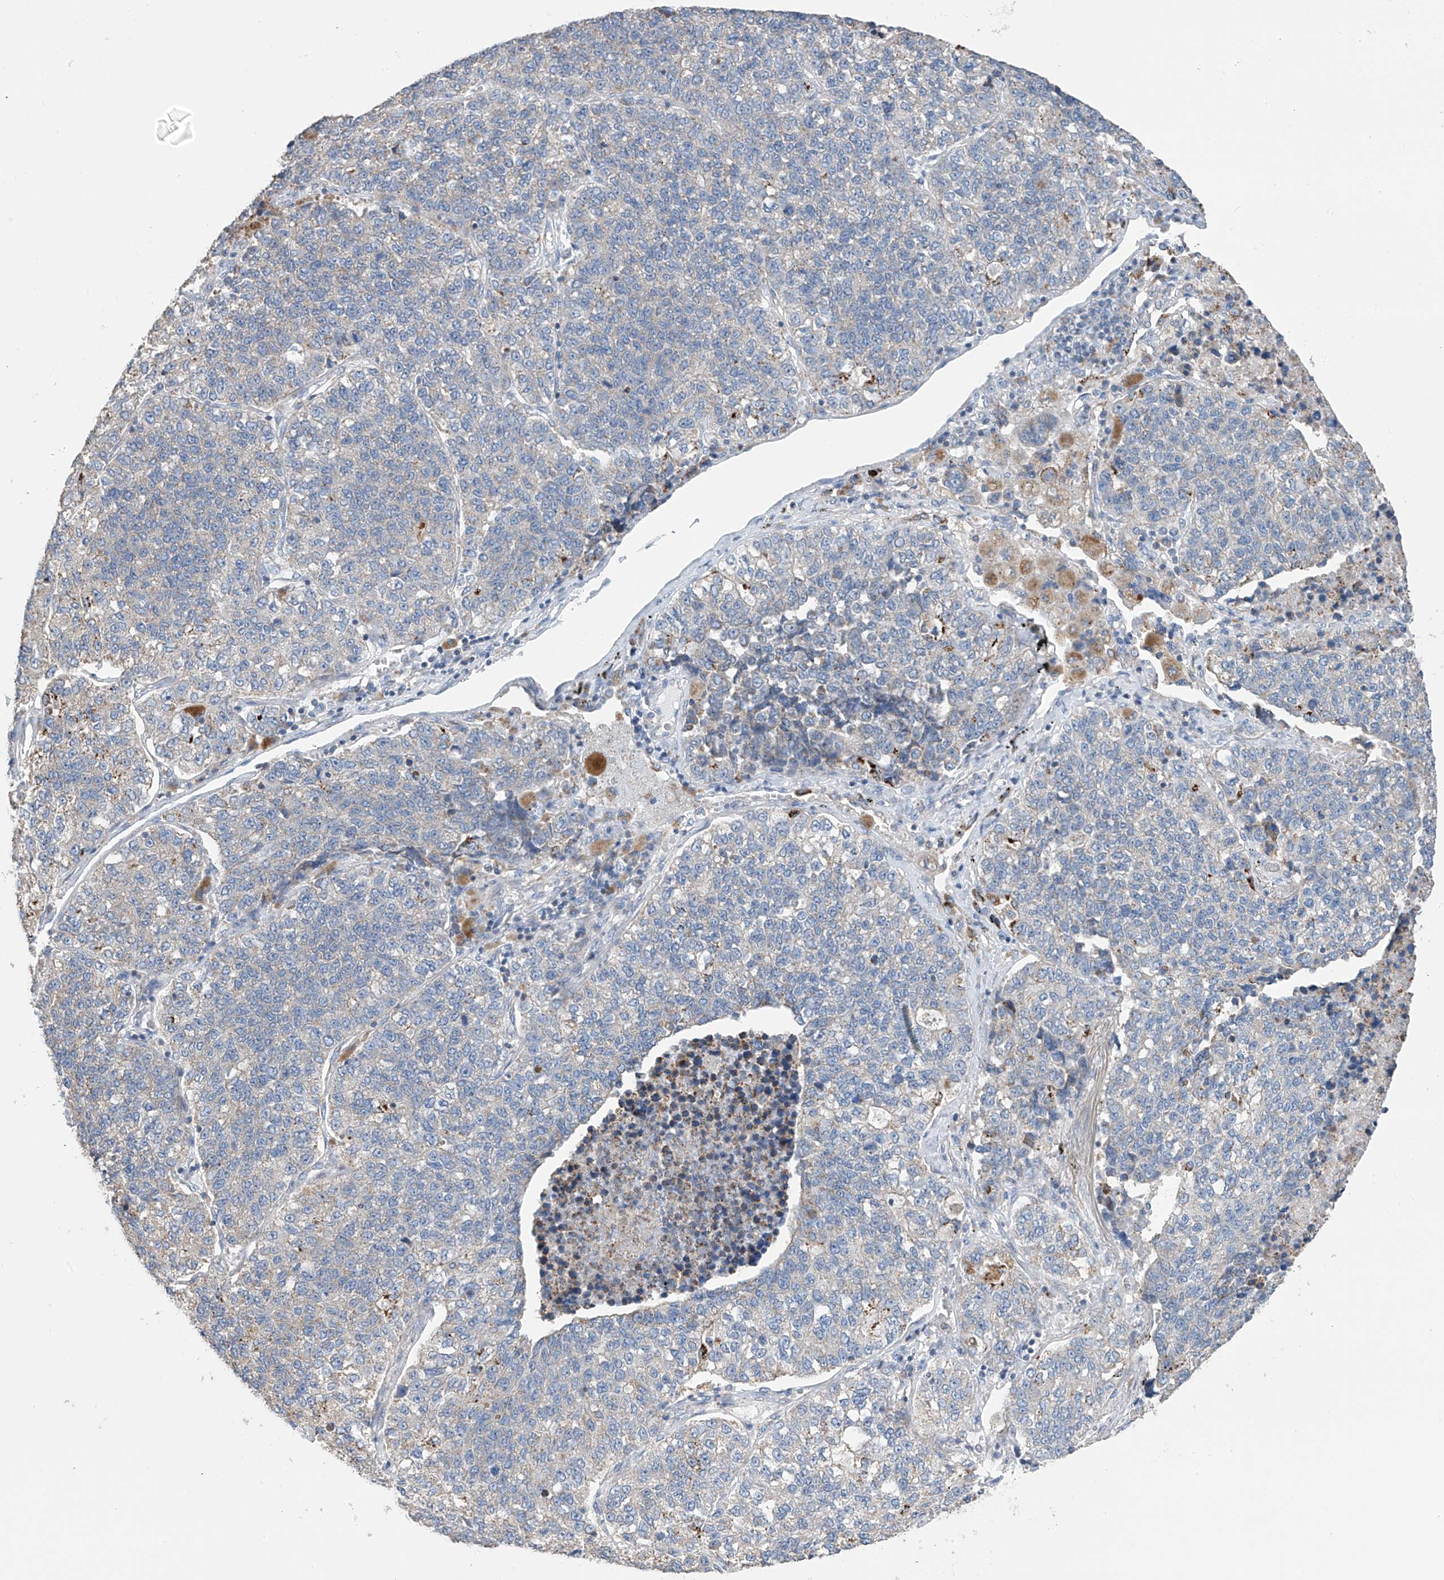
{"staining": {"intensity": "negative", "quantity": "none", "location": "none"}, "tissue": "lung cancer", "cell_type": "Tumor cells", "image_type": "cancer", "snomed": [{"axis": "morphology", "description": "Adenocarcinoma, NOS"}, {"axis": "topography", "description": "Lung"}], "caption": "This histopathology image is of lung cancer stained with immunohistochemistry (IHC) to label a protein in brown with the nuclei are counter-stained blue. There is no expression in tumor cells. (DAB immunohistochemistry (IHC), high magnification).", "gene": "SYN3", "patient": {"sex": "male", "age": 49}}